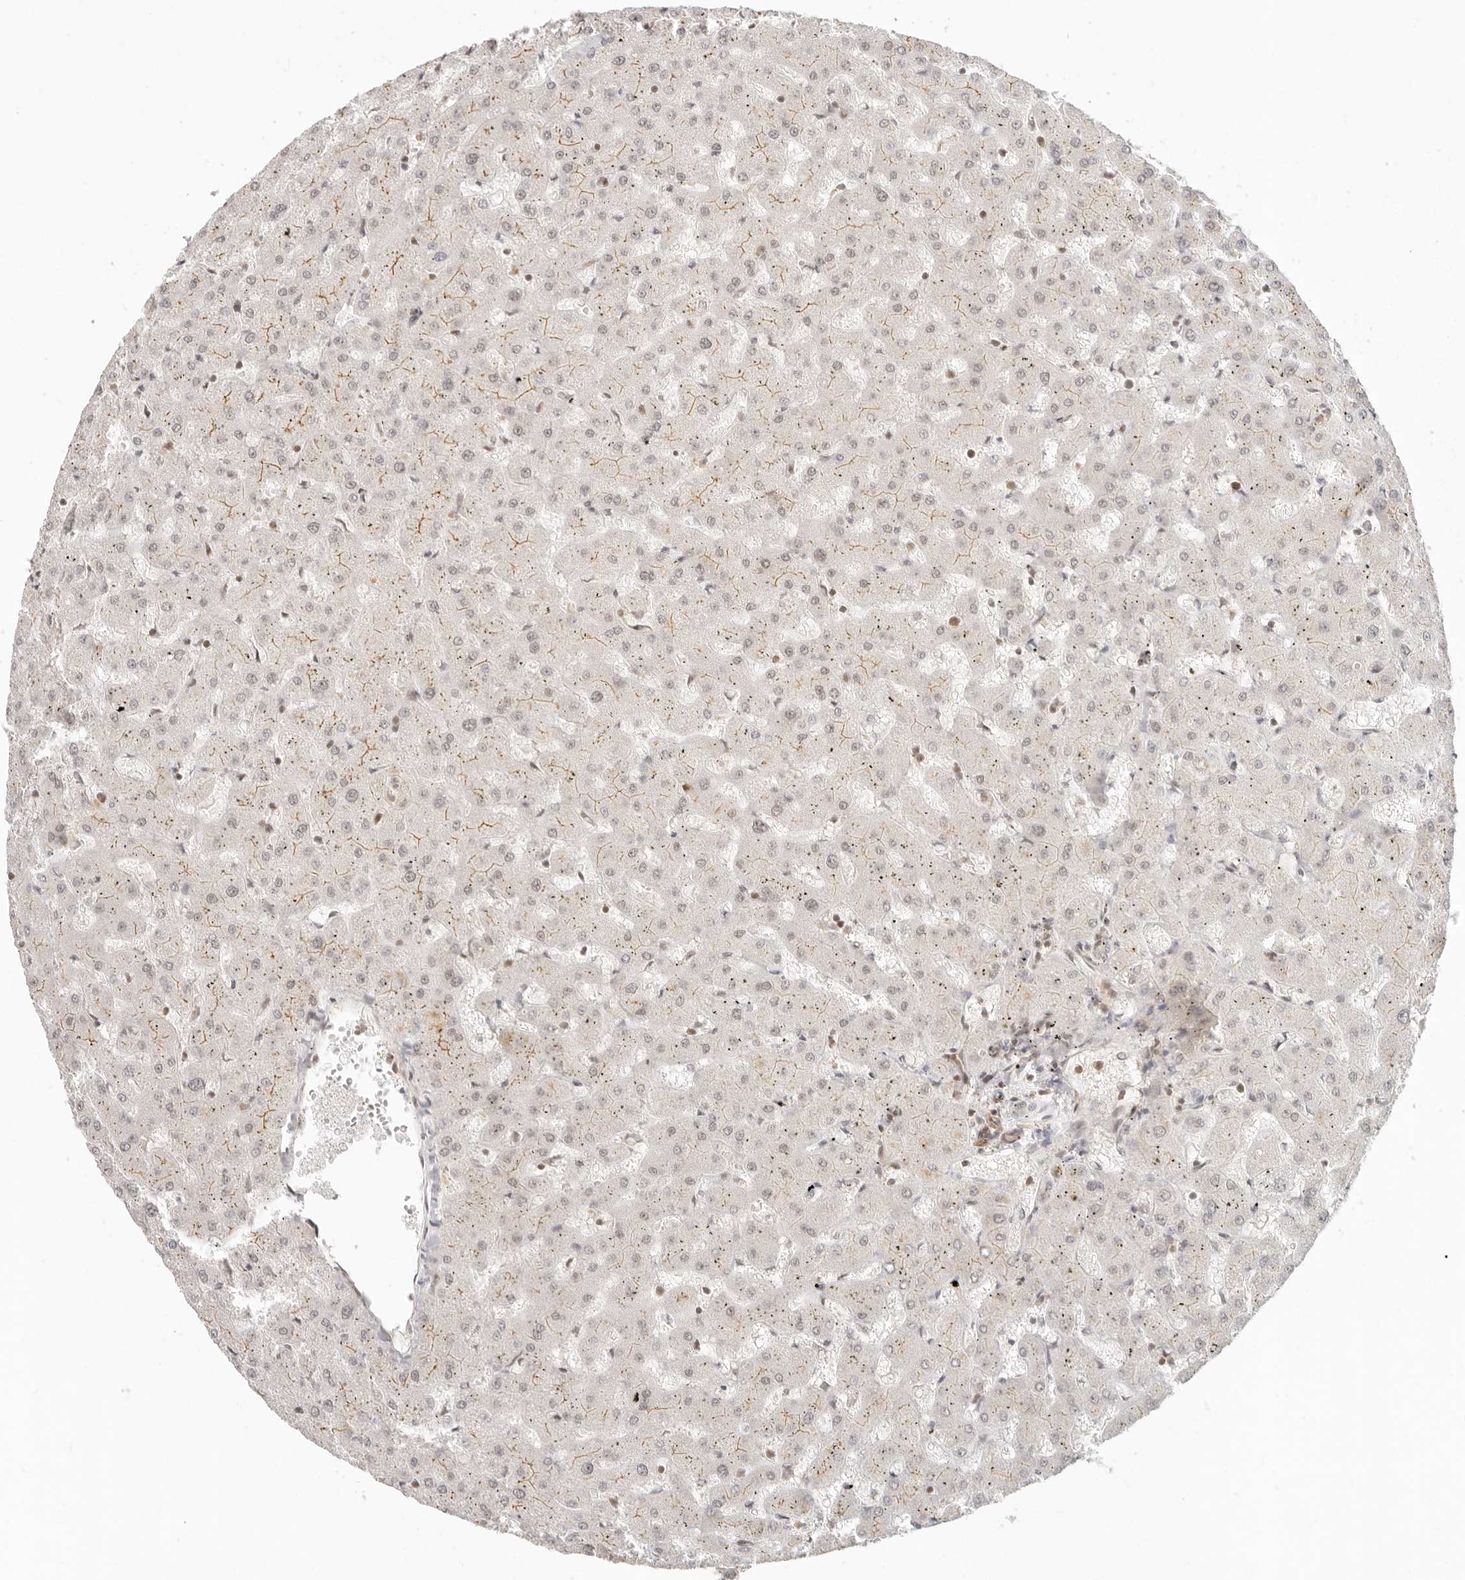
{"staining": {"intensity": "weak", "quantity": "<25%", "location": "nuclear"}, "tissue": "liver", "cell_type": "Cholangiocytes", "image_type": "normal", "snomed": [{"axis": "morphology", "description": "Normal tissue, NOS"}, {"axis": "topography", "description": "Liver"}], "caption": "An immunohistochemistry (IHC) micrograph of unremarkable liver is shown. There is no staining in cholangiocytes of liver. (DAB immunohistochemistry with hematoxylin counter stain).", "gene": "BAP1", "patient": {"sex": "female", "age": 63}}